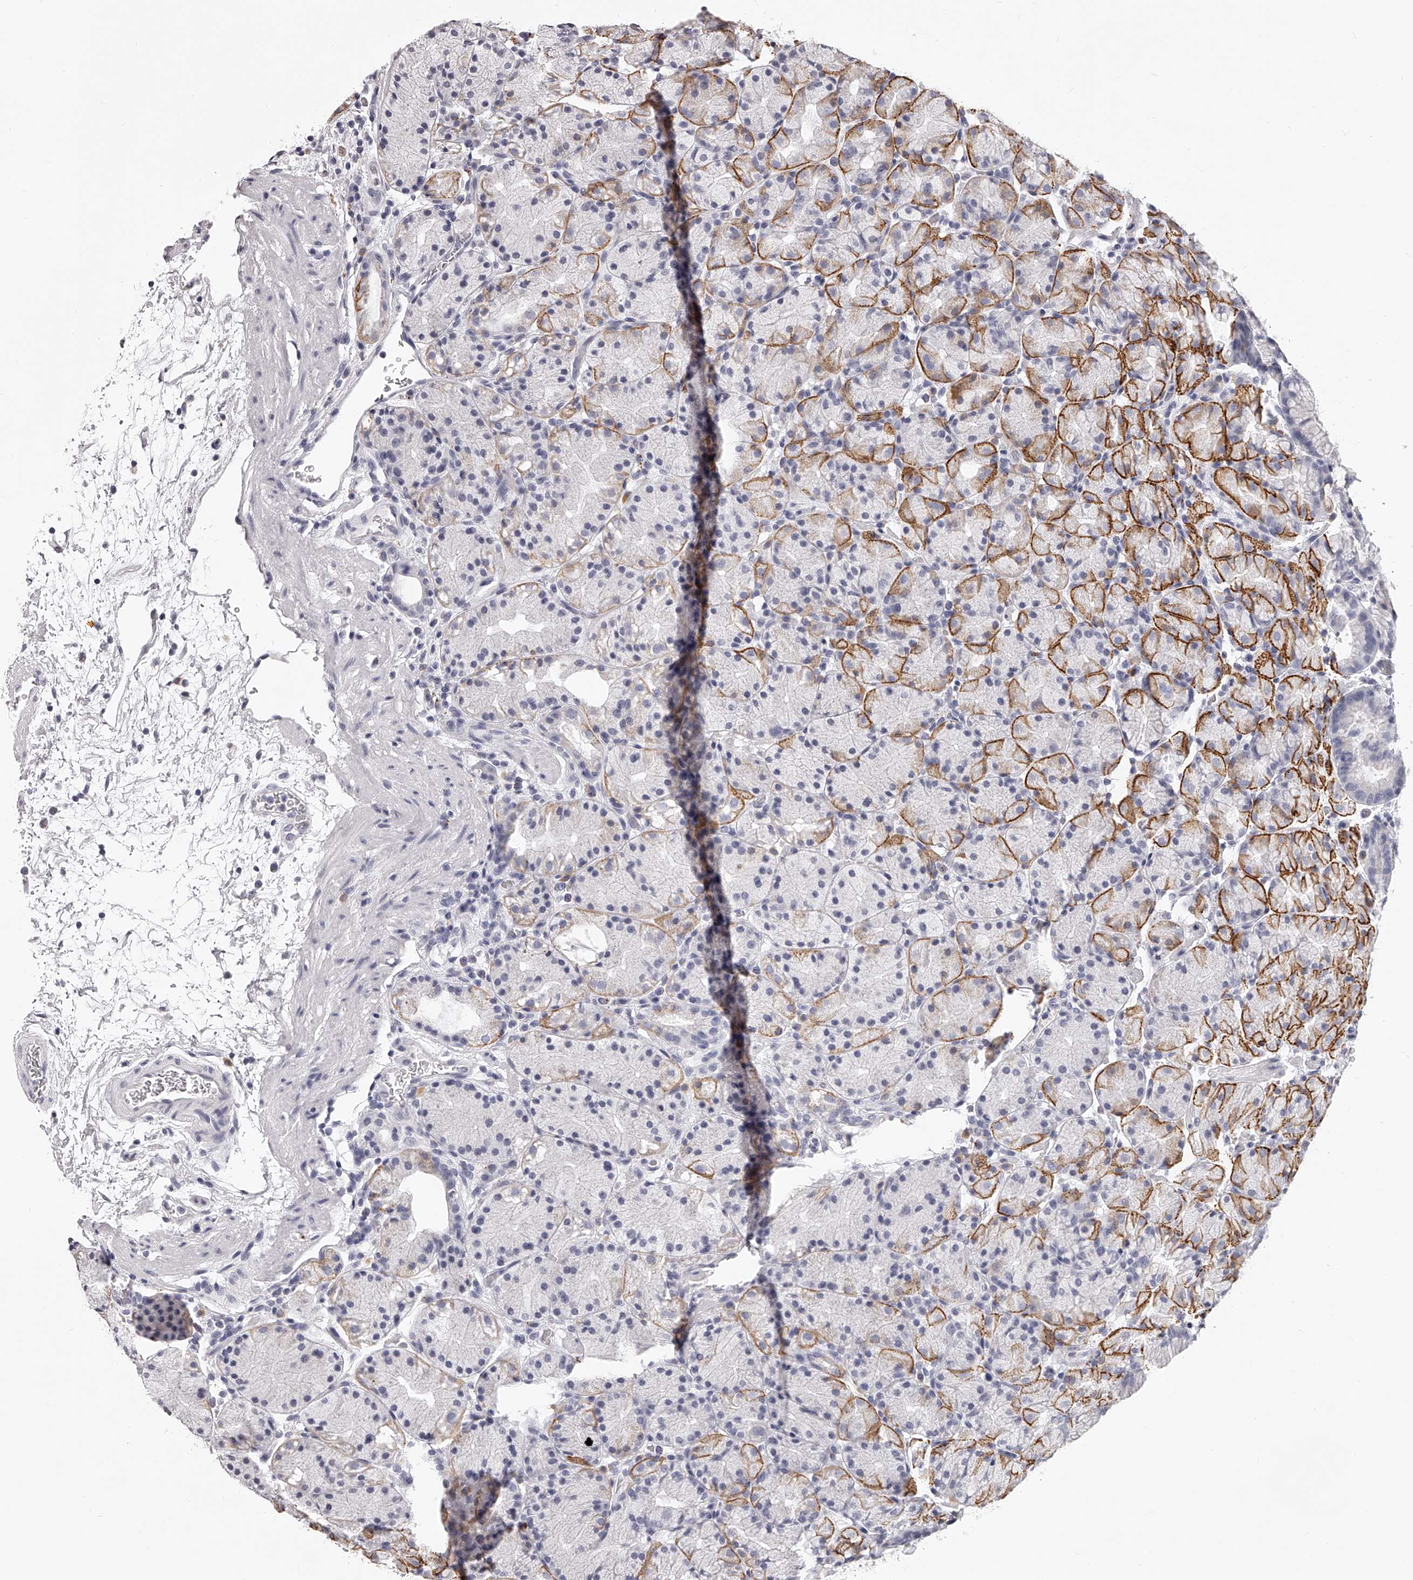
{"staining": {"intensity": "strong", "quantity": "<25%", "location": "cytoplasmic/membranous"}, "tissue": "stomach", "cell_type": "Glandular cells", "image_type": "normal", "snomed": [{"axis": "morphology", "description": "Normal tissue, NOS"}, {"axis": "topography", "description": "Stomach, upper"}], "caption": "Protein expression analysis of normal stomach demonstrates strong cytoplasmic/membranous staining in about <25% of glandular cells. (brown staining indicates protein expression, while blue staining denotes nuclei).", "gene": "DMRT1", "patient": {"sex": "male", "age": 48}}